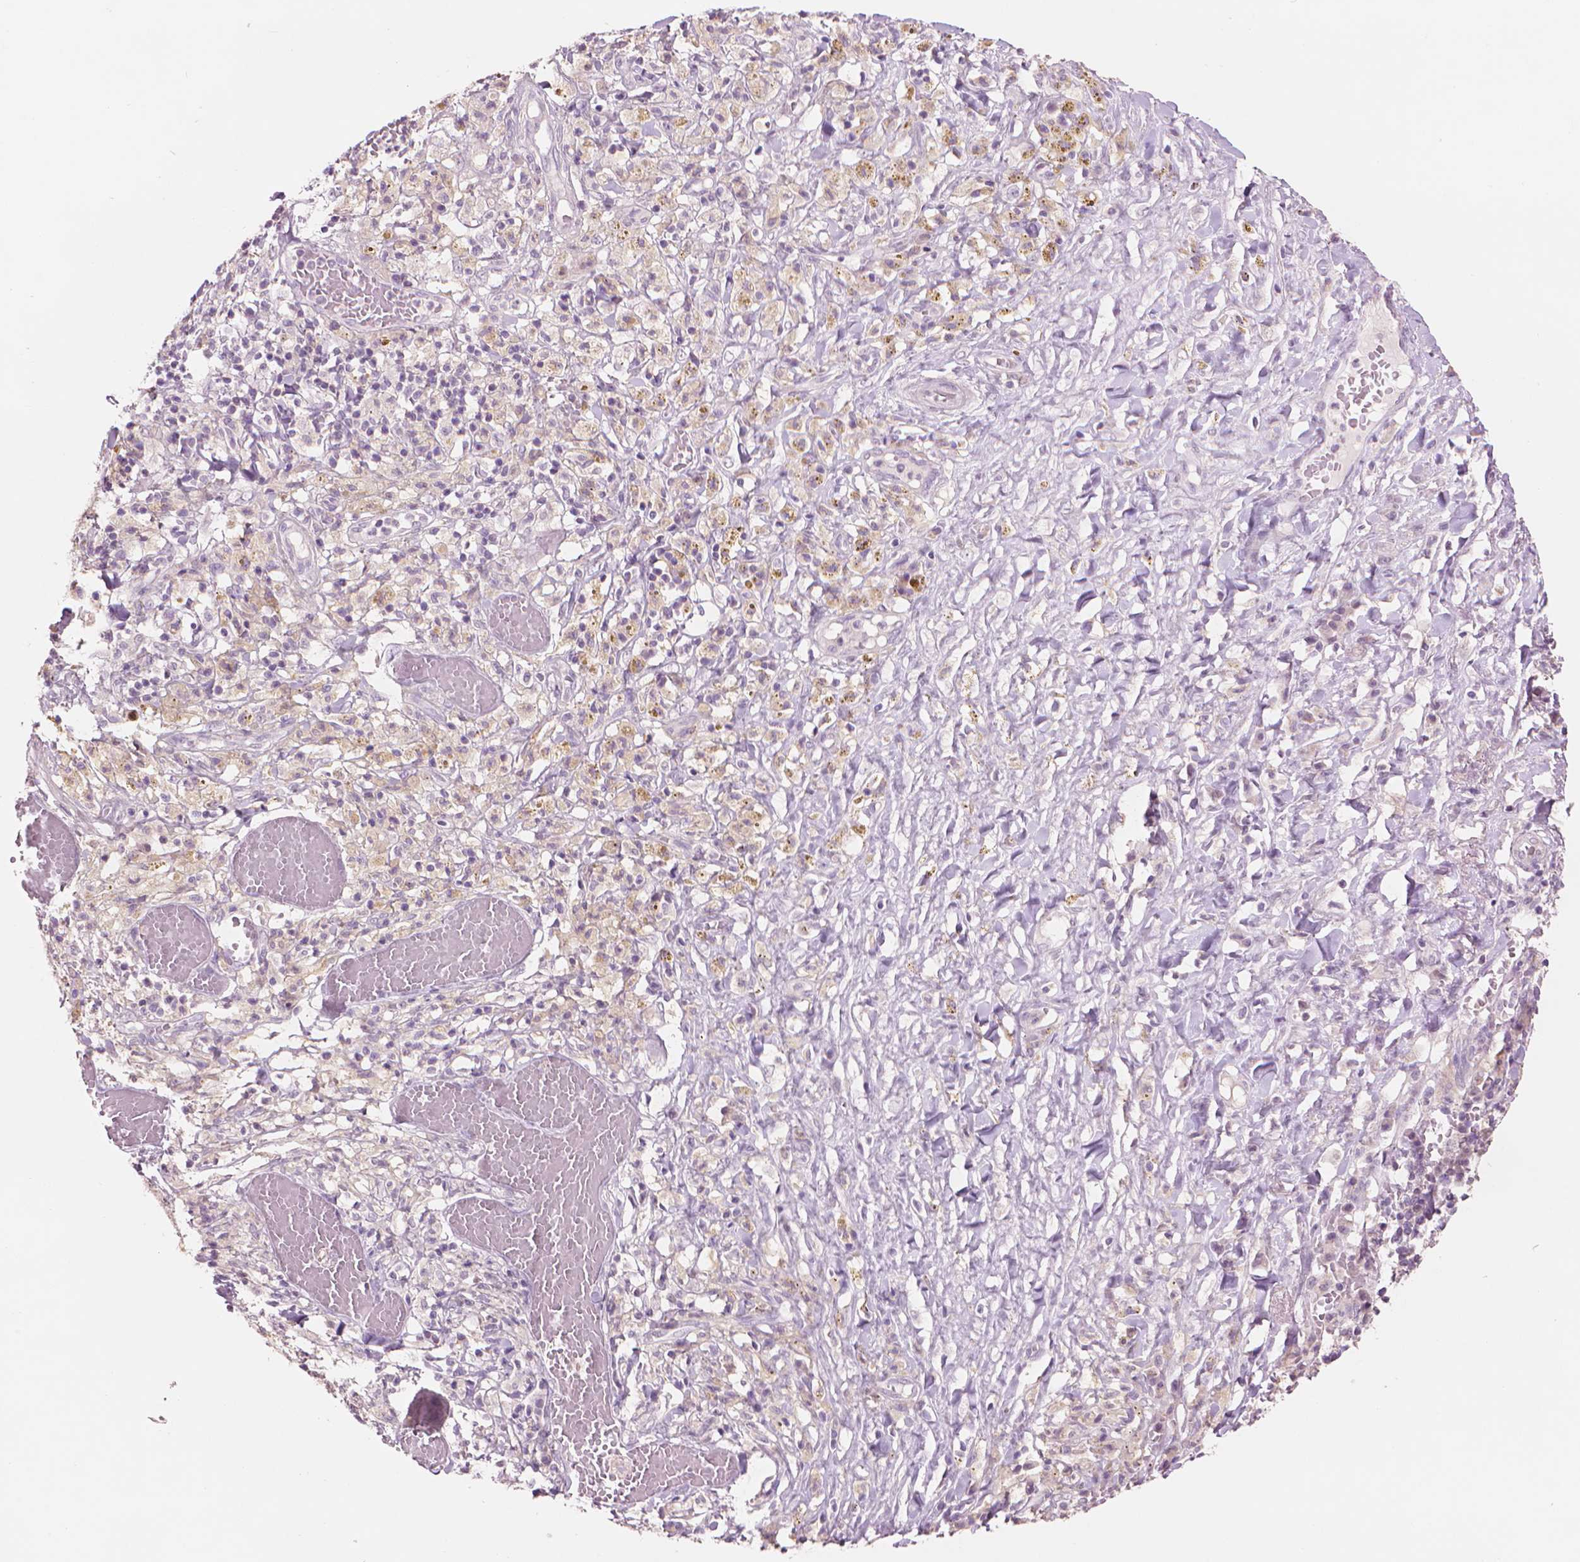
{"staining": {"intensity": "negative", "quantity": "none", "location": "none"}, "tissue": "melanoma", "cell_type": "Tumor cells", "image_type": "cancer", "snomed": [{"axis": "morphology", "description": "Malignant melanoma, NOS"}, {"axis": "topography", "description": "Skin"}], "caption": "Tumor cells are negative for brown protein staining in melanoma.", "gene": "ENO2", "patient": {"sex": "female", "age": 91}}